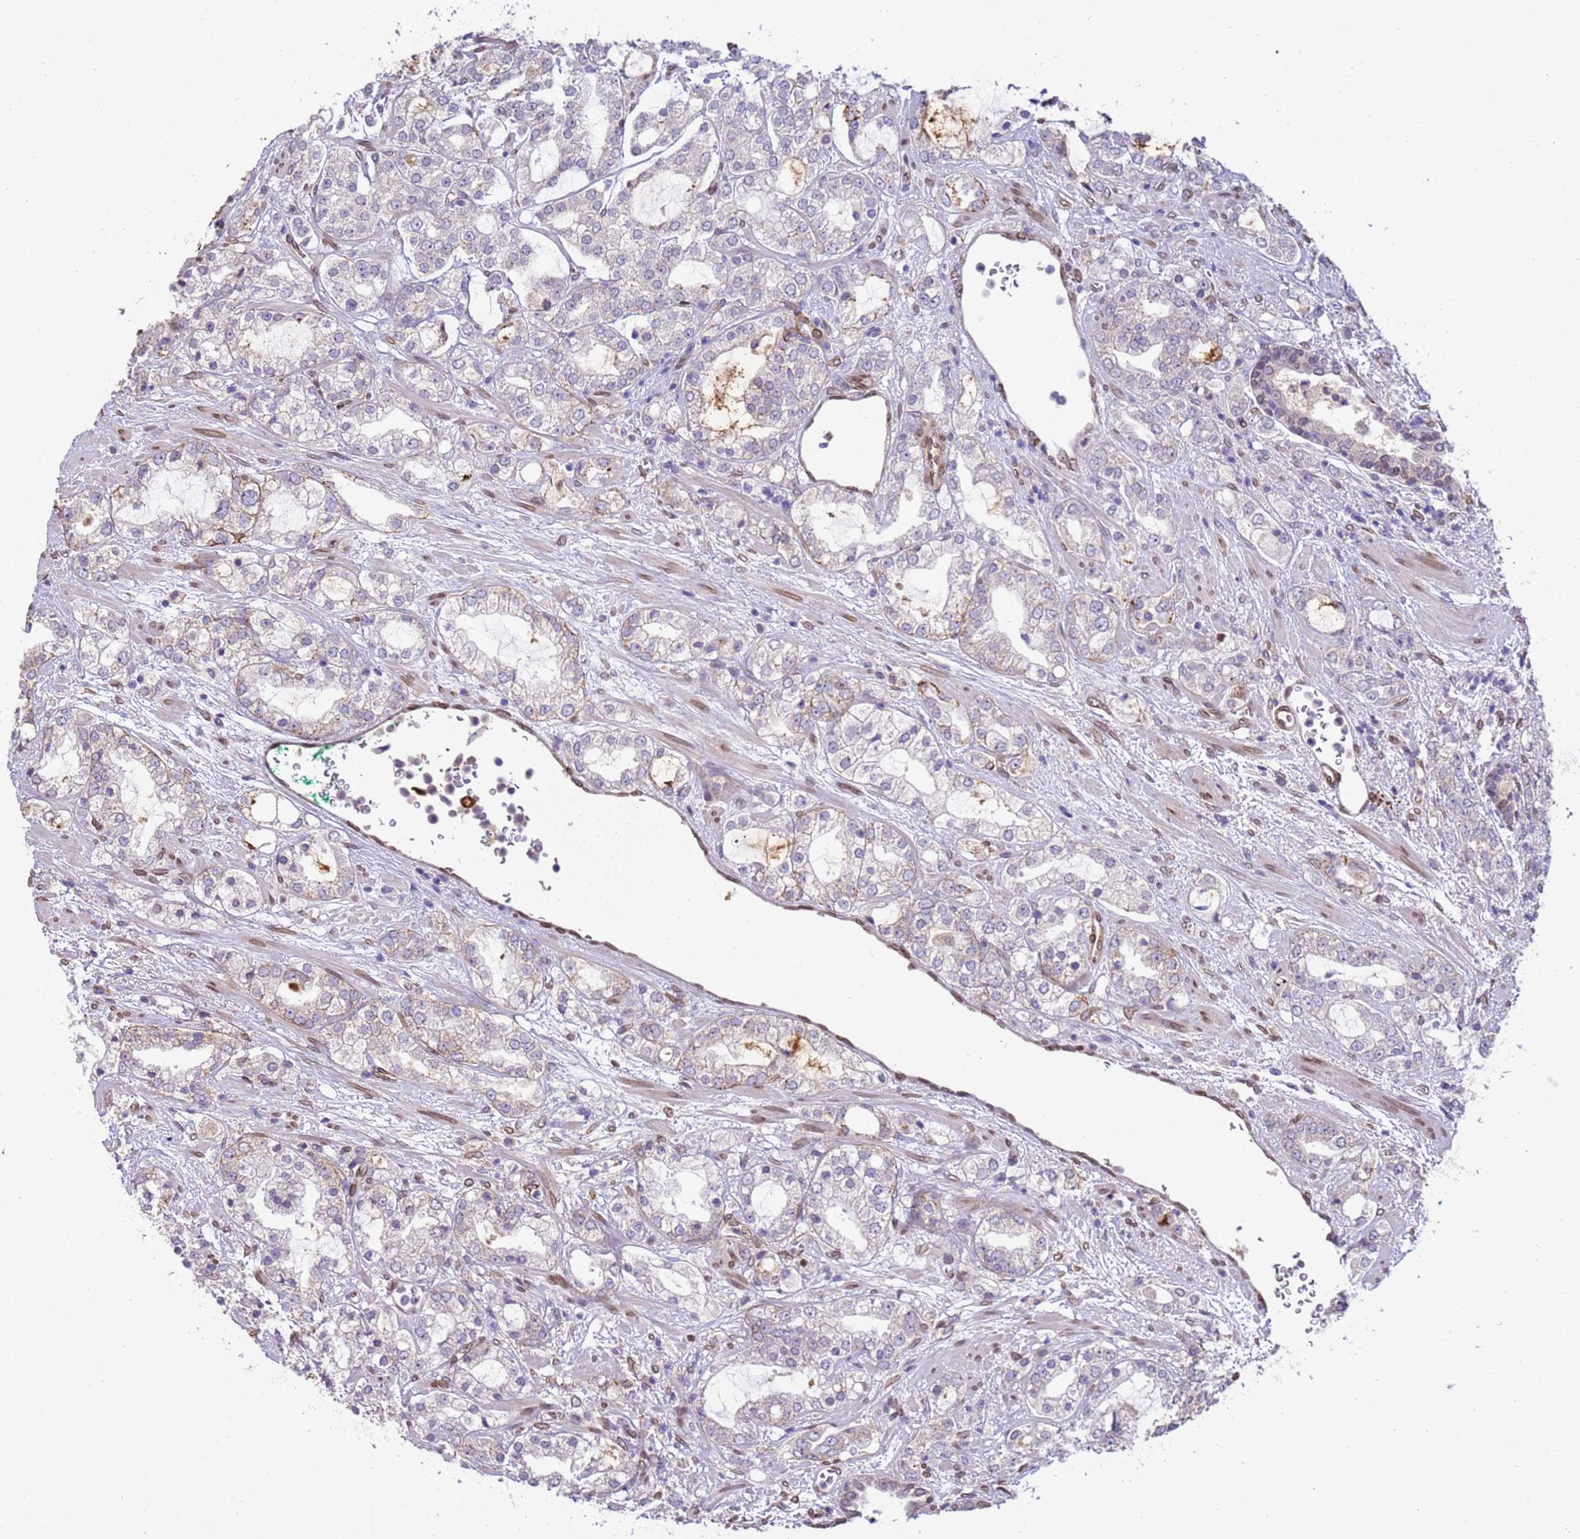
{"staining": {"intensity": "negative", "quantity": "none", "location": "none"}, "tissue": "prostate cancer", "cell_type": "Tumor cells", "image_type": "cancer", "snomed": [{"axis": "morphology", "description": "Adenocarcinoma, High grade"}, {"axis": "topography", "description": "Prostate"}], "caption": "Tumor cells show no significant staining in adenocarcinoma (high-grade) (prostate).", "gene": "TMEM47", "patient": {"sex": "male", "age": 64}}